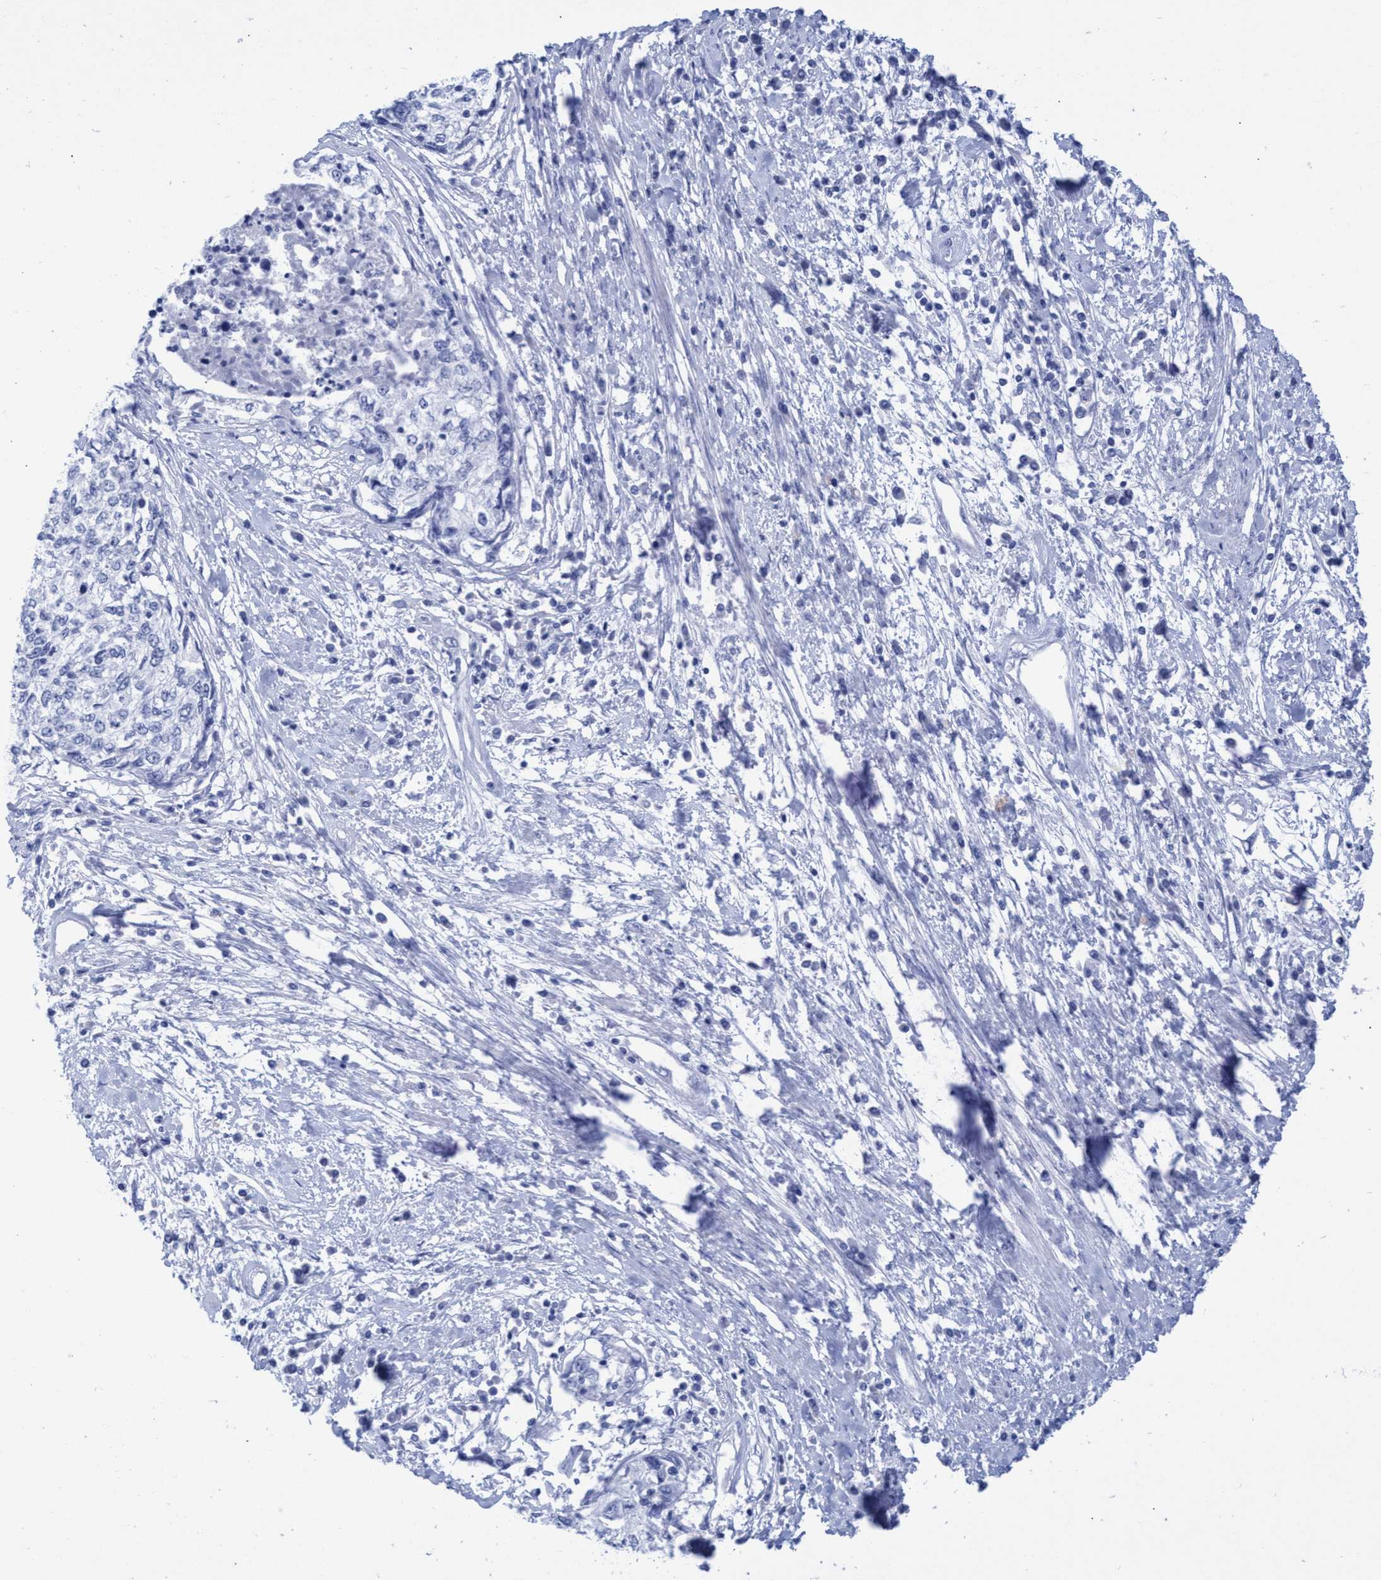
{"staining": {"intensity": "negative", "quantity": "none", "location": "none"}, "tissue": "cervical cancer", "cell_type": "Tumor cells", "image_type": "cancer", "snomed": [{"axis": "morphology", "description": "Squamous cell carcinoma, NOS"}, {"axis": "topography", "description": "Cervix"}], "caption": "Immunohistochemistry (IHC) photomicrograph of neoplastic tissue: cervical squamous cell carcinoma stained with DAB (3,3'-diaminobenzidine) reveals no significant protein positivity in tumor cells. (DAB immunohistochemistry (IHC) visualized using brightfield microscopy, high magnification).", "gene": "INSL6", "patient": {"sex": "female", "age": 57}}